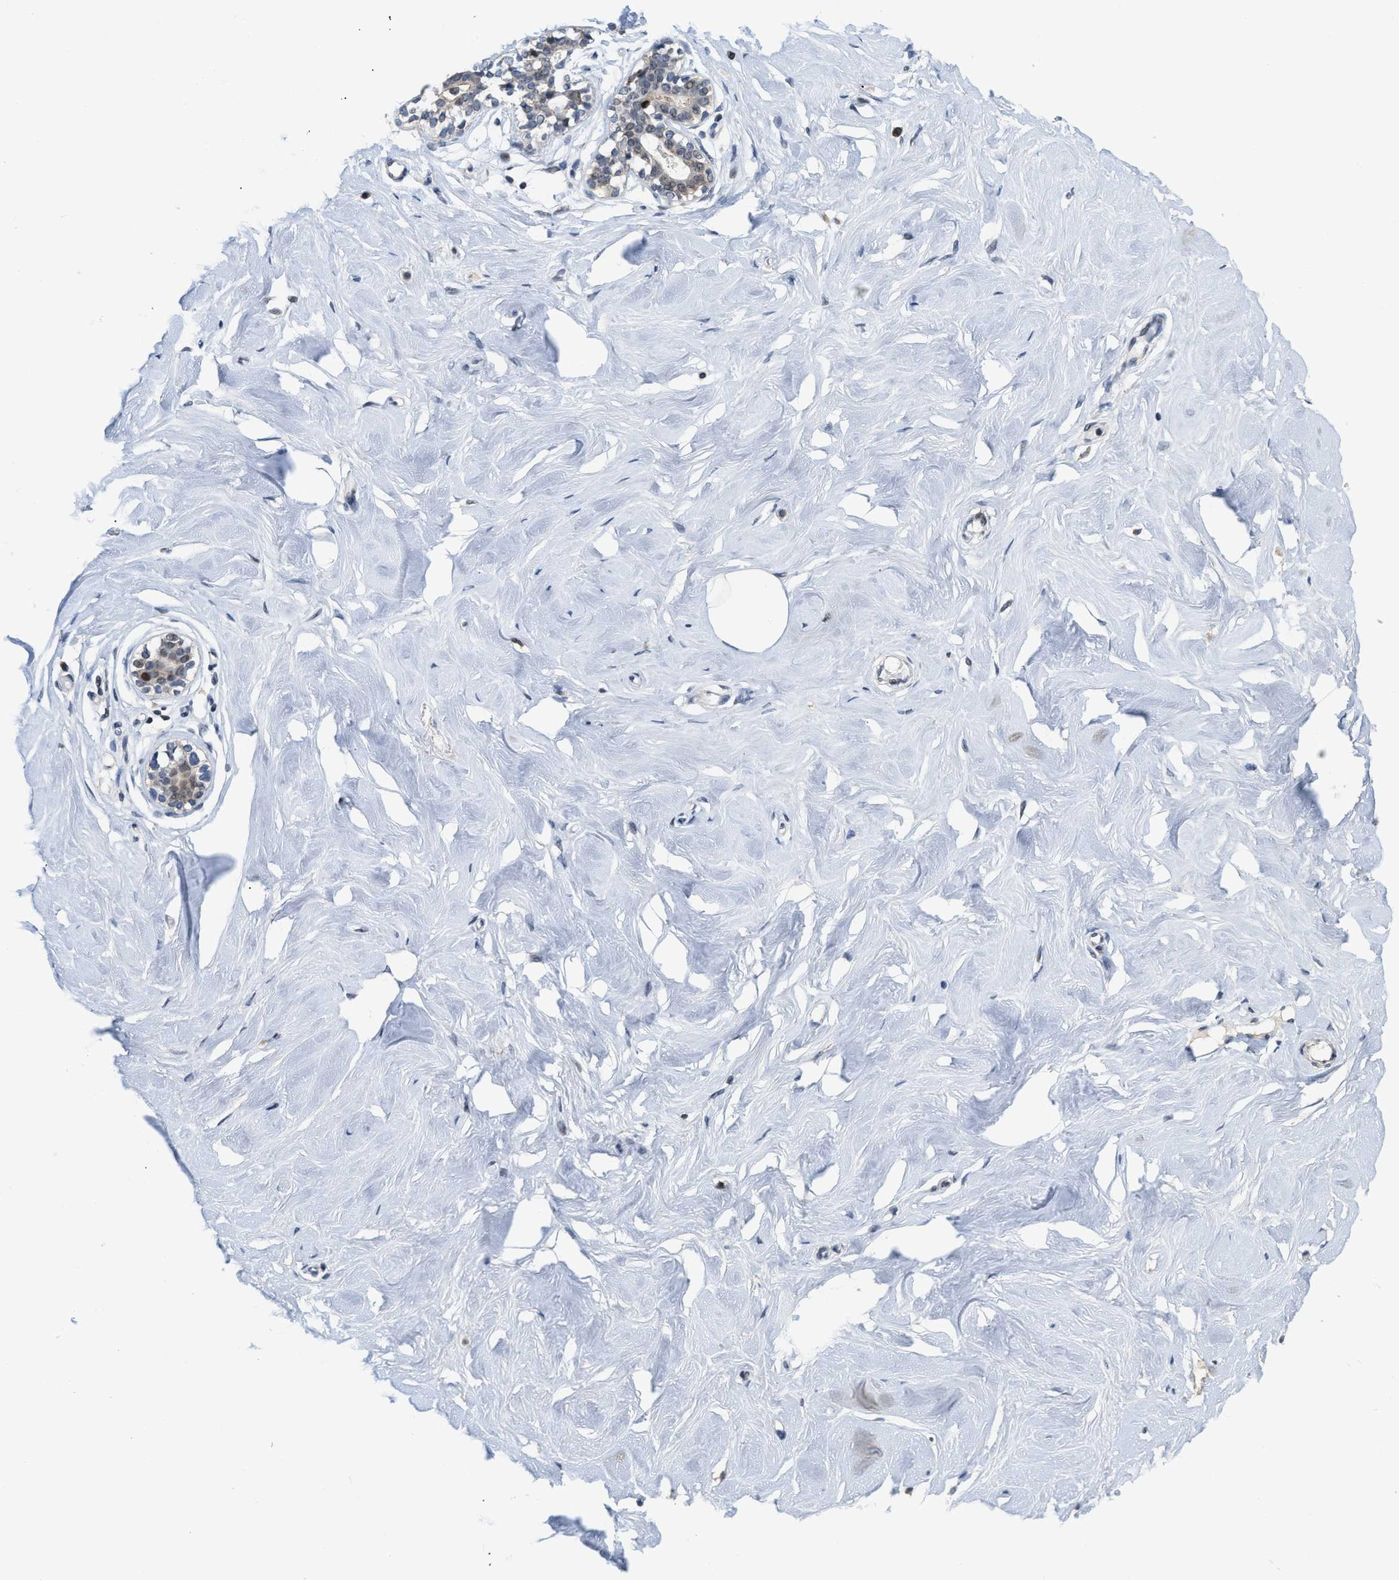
{"staining": {"intensity": "negative", "quantity": "none", "location": "none"}, "tissue": "breast", "cell_type": "Adipocytes", "image_type": "normal", "snomed": [{"axis": "morphology", "description": "Normal tissue, NOS"}, {"axis": "topography", "description": "Breast"}], "caption": "DAB immunohistochemical staining of unremarkable breast displays no significant expression in adipocytes.", "gene": "SETDB1", "patient": {"sex": "female", "age": 23}}